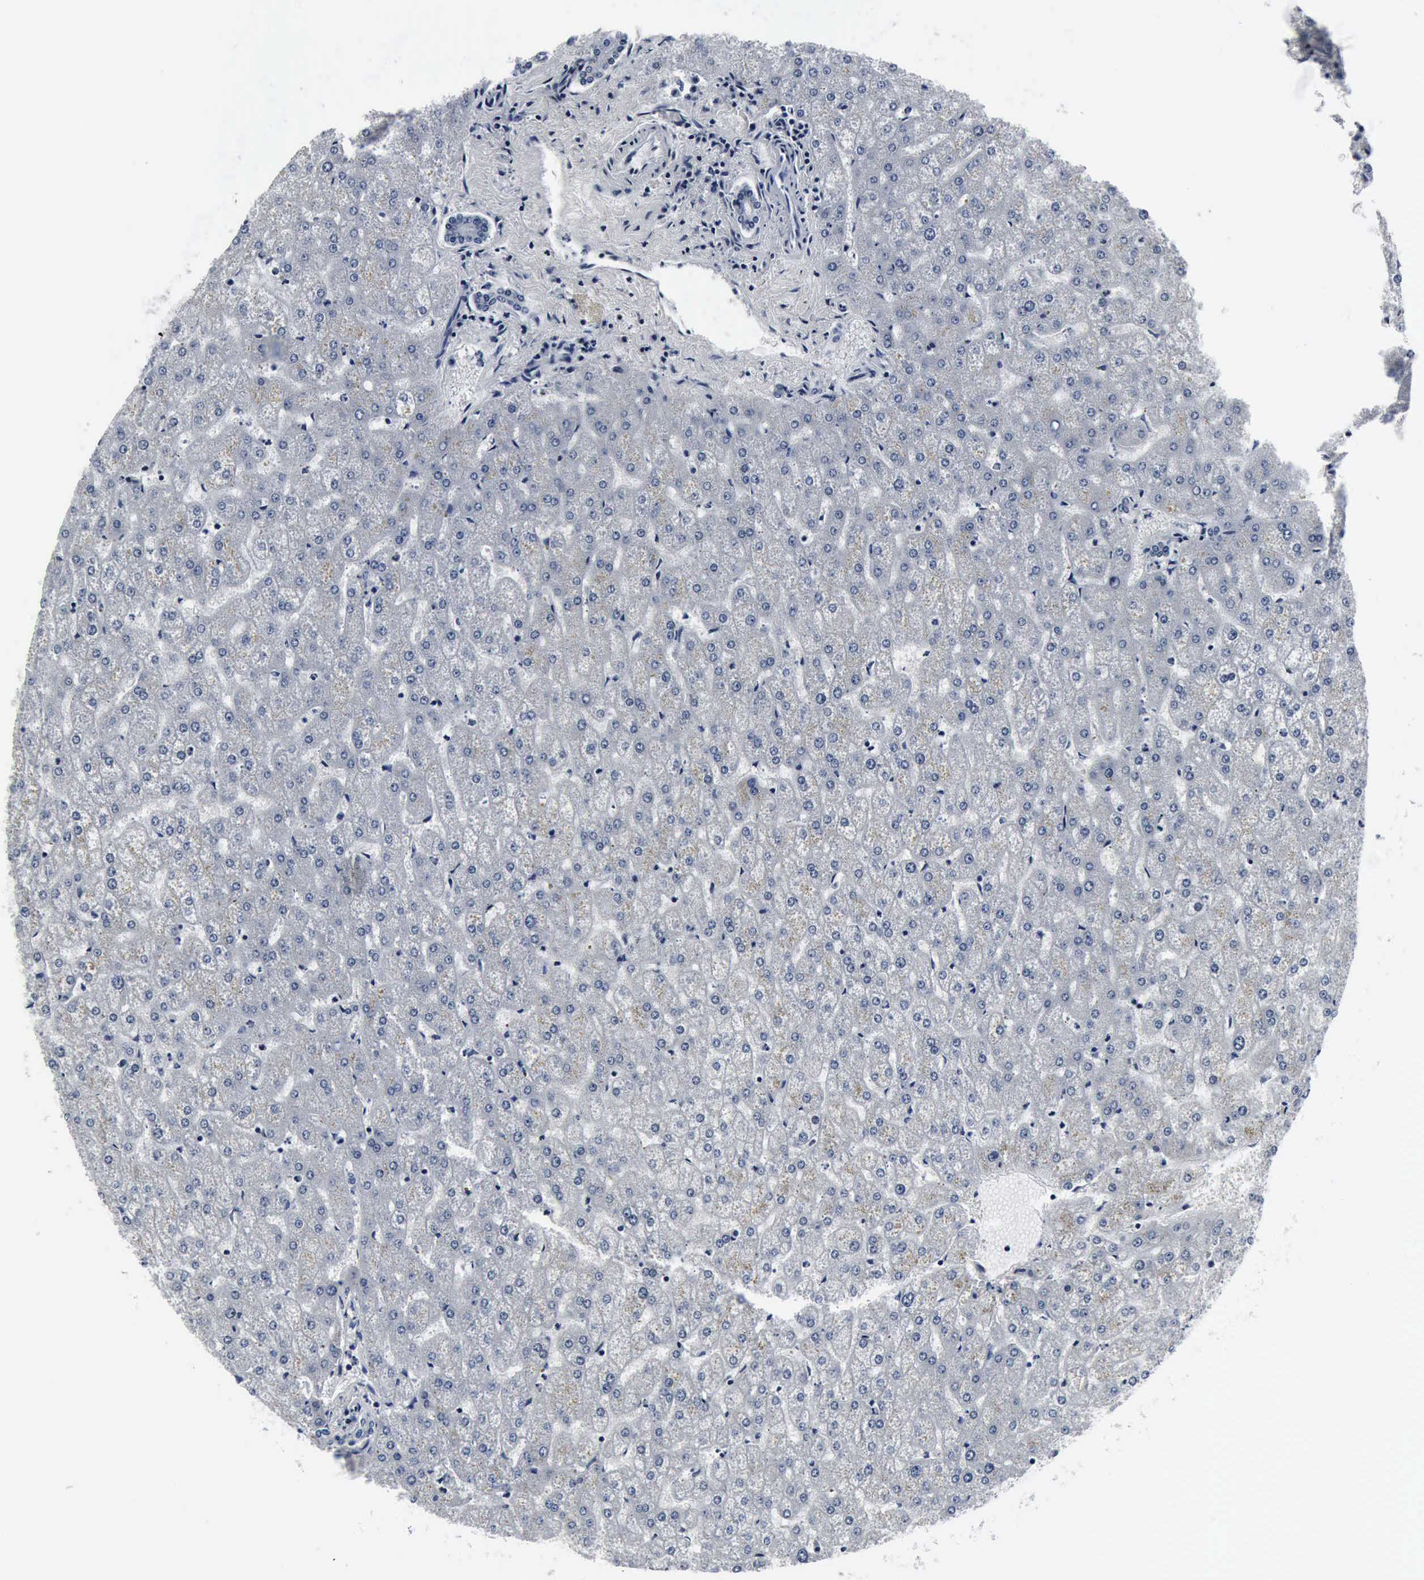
{"staining": {"intensity": "negative", "quantity": "none", "location": "none"}, "tissue": "liver", "cell_type": "Cholangiocytes", "image_type": "normal", "snomed": [{"axis": "morphology", "description": "Normal tissue, NOS"}, {"axis": "topography", "description": "Liver"}], "caption": "This histopathology image is of normal liver stained with immunohistochemistry (IHC) to label a protein in brown with the nuclei are counter-stained blue. There is no staining in cholangiocytes. Nuclei are stained in blue.", "gene": "SNAP25", "patient": {"sex": "female", "age": 32}}